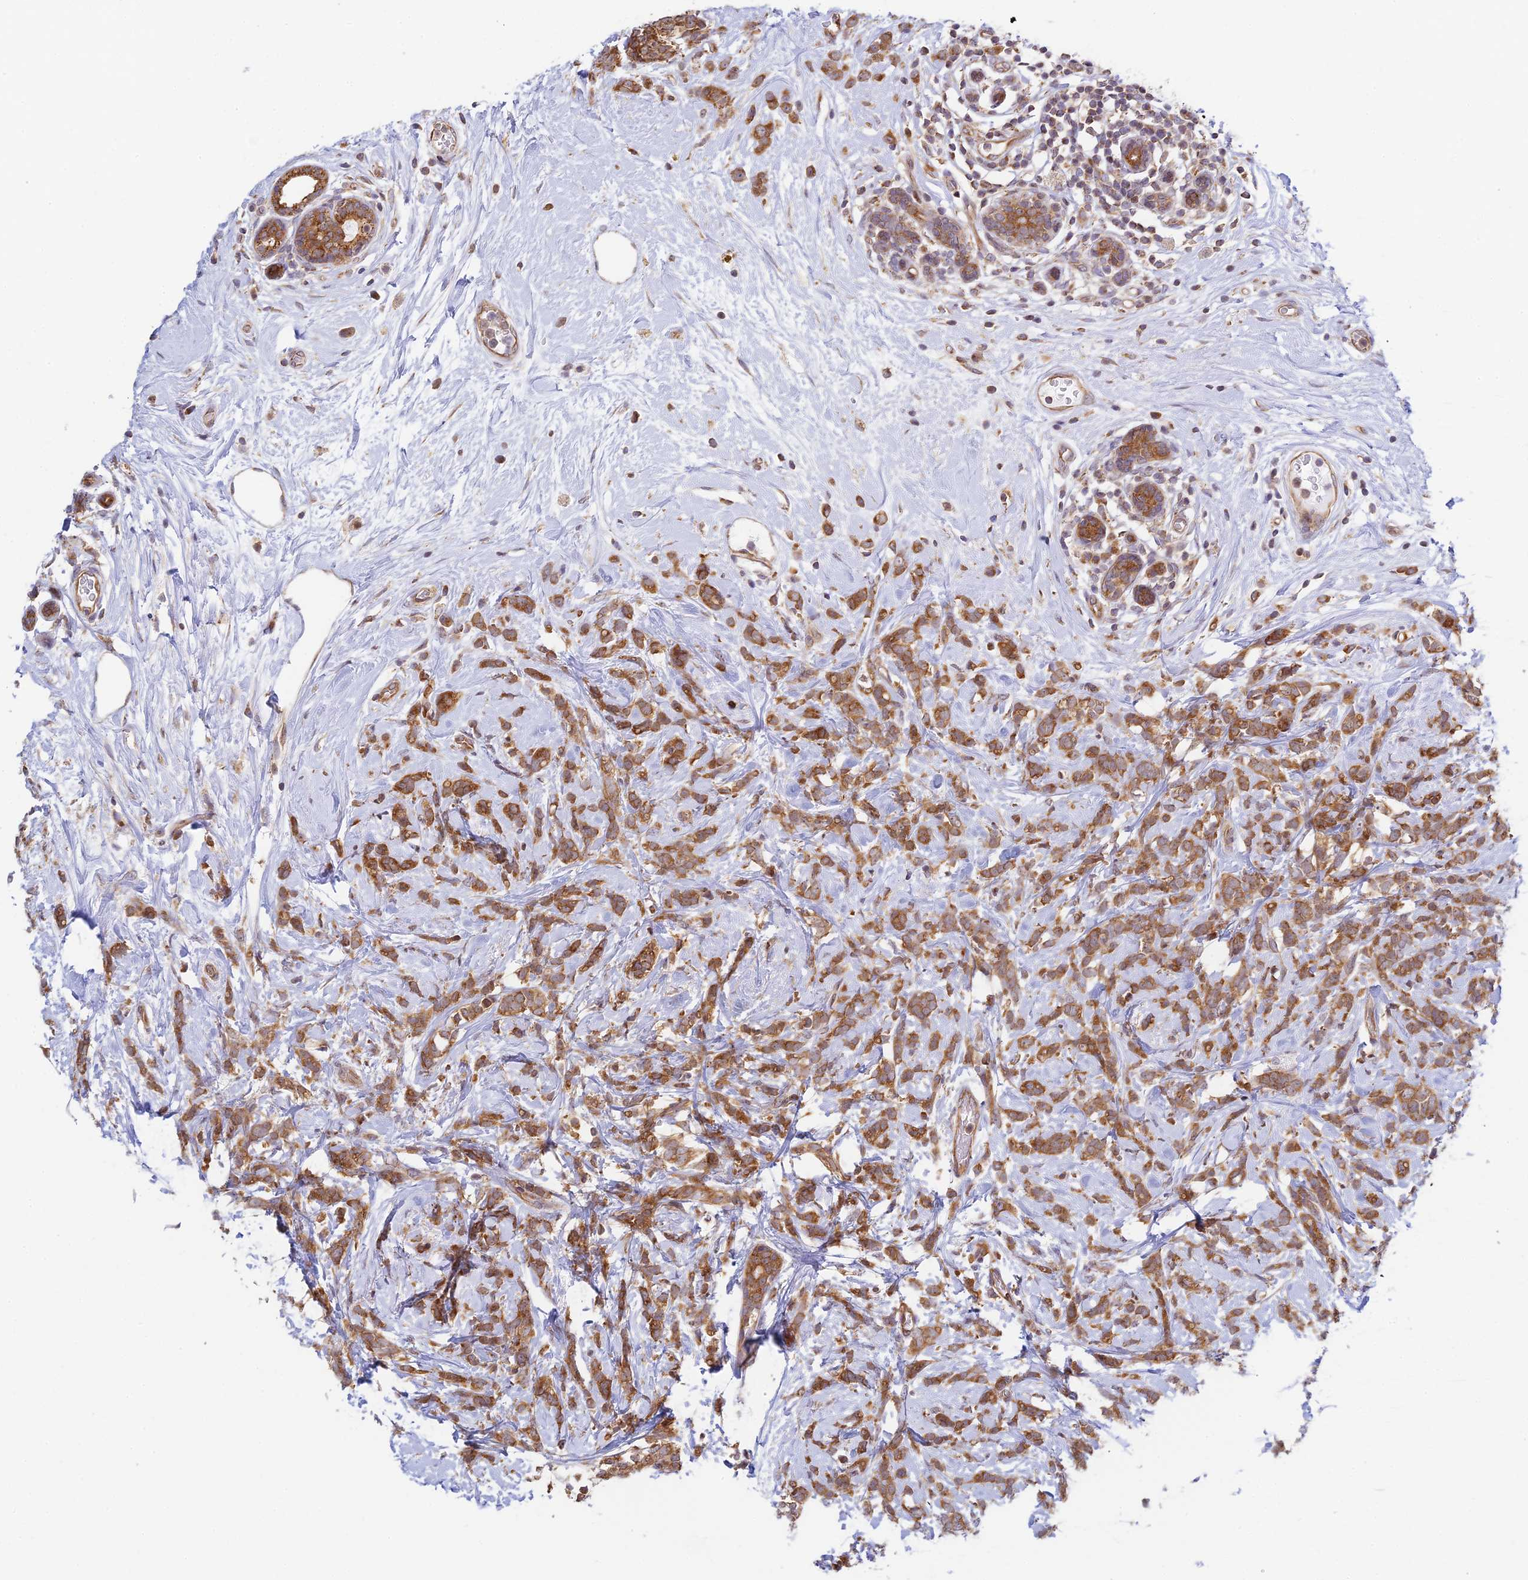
{"staining": {"intensity": "moderate", "quantity": ">75%", "location": "cytoplasmic/membranous"}, "tissue": "breast cancer", "cell_type": "Tumor cells", "image_type": "cancer", "snomed": [{"axis": "morphology", "description": "Lobular carcinoma"}, {"axis": "topography", "description": "Breast"}], "caption": "Immunohistochemistry micrograph of neoplastic tissue: lobular carcinoma (breast) stained using IHC reveals medium levels of moderate protein expression localized specifically in the cytoplasmic/membranous of tumor cells, appearing as a cytoplasmic/membranous brown color.", "gene": "HOOK2", "patient": {"sex": "female", "age": 58}}